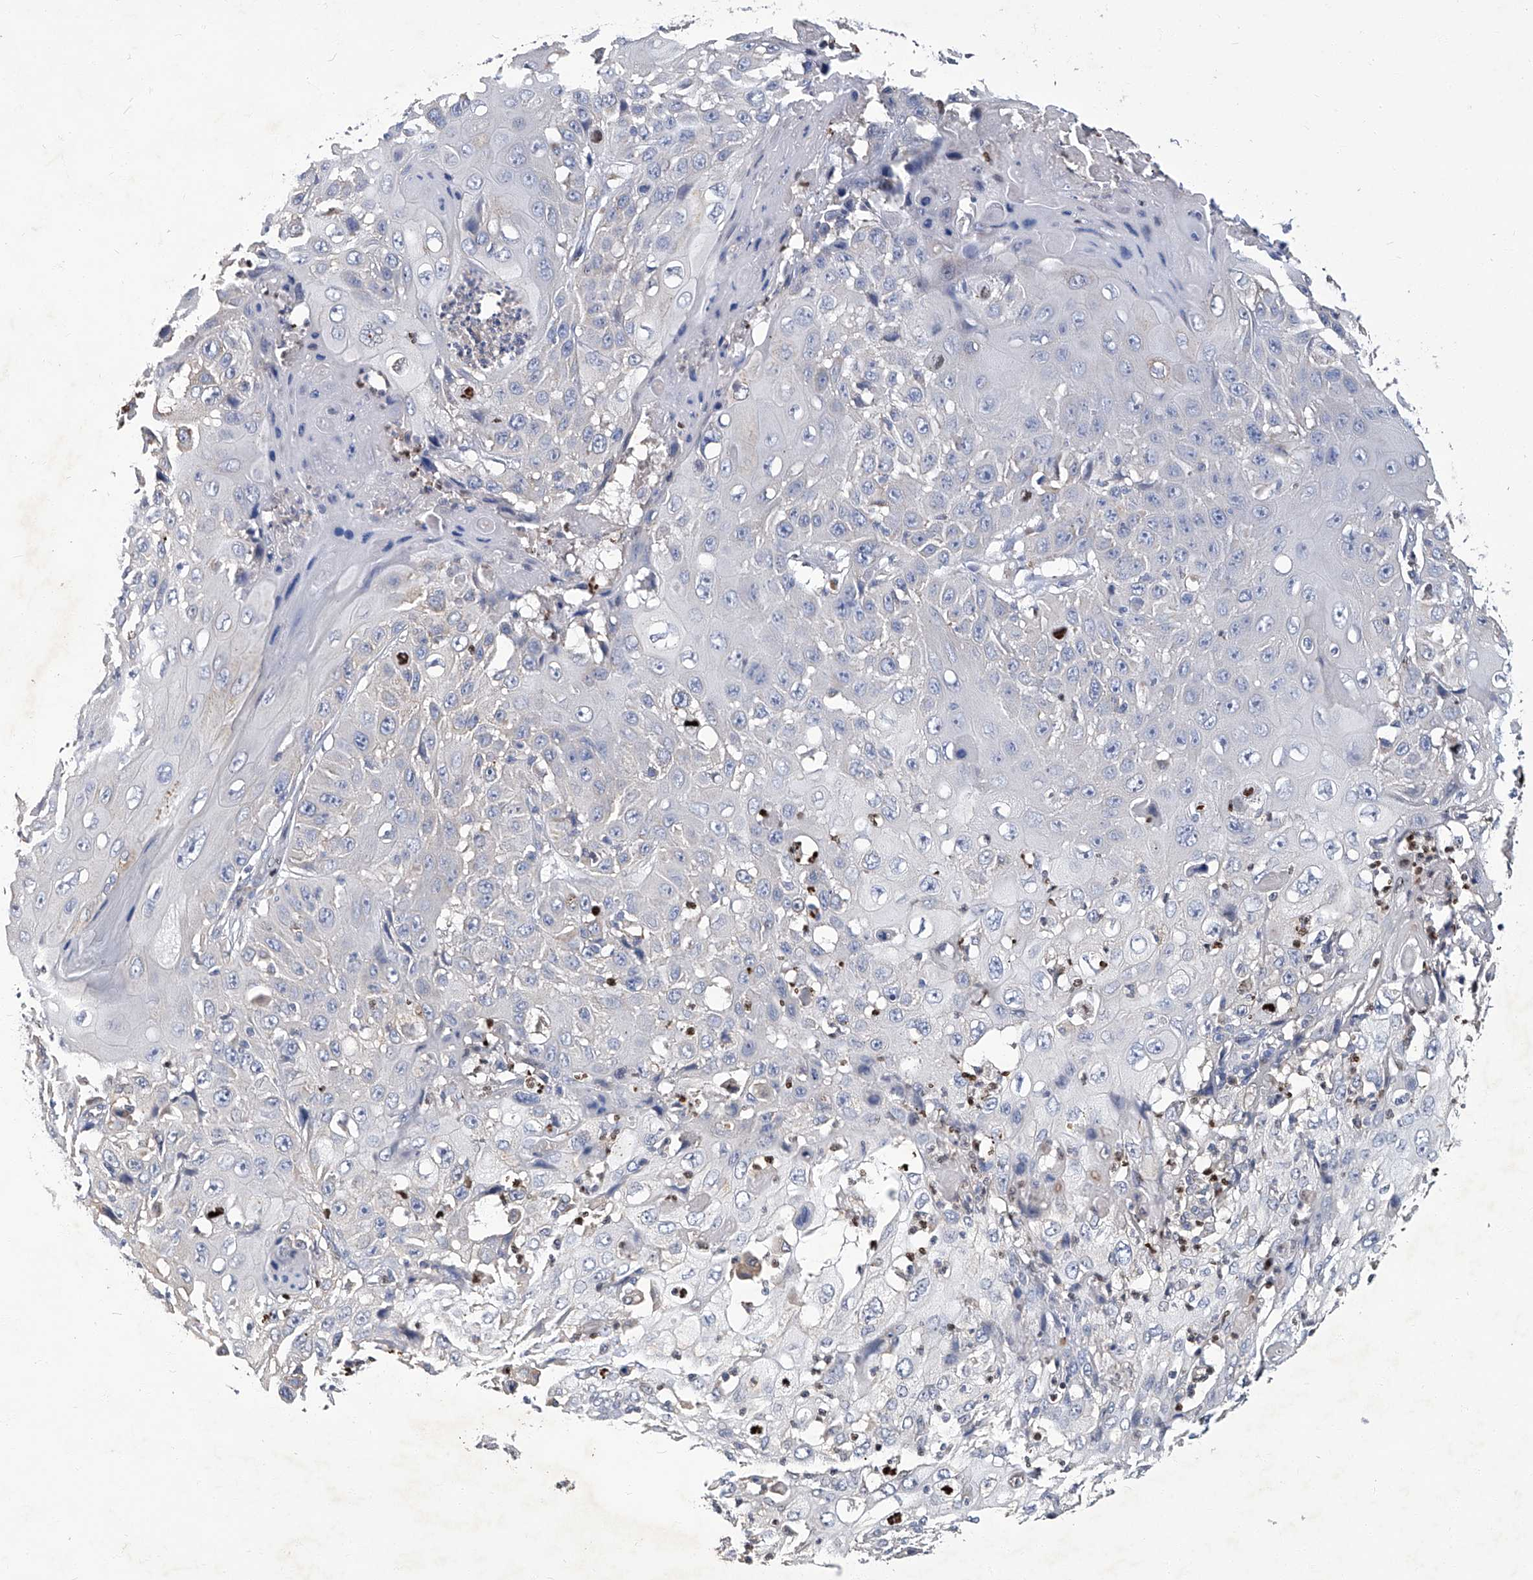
{"staining": {"intensity": "negative", "quantity": "none", "location": "none"}, "tissue": "cervical cancer", "cell_type": "Tumor cells", "image_type": "cancer", "snomed": [{"axis": "morphology", "description": "Squamous cell carcinoma, NOS"}, {"axis": "topography", "description": "Cervix"}], "caption": "The IHC micrograph has no significant positivity in tumor cells of cervical cancer tissue. Brightfield microscopy of IHC stained with DAB (3,3'-diaminobenzidine) (brown) and hematoxylin (blue), captured at high magnification.", "gene": "TGFBR1", "patient": {"sex": "female", "age": 39}}